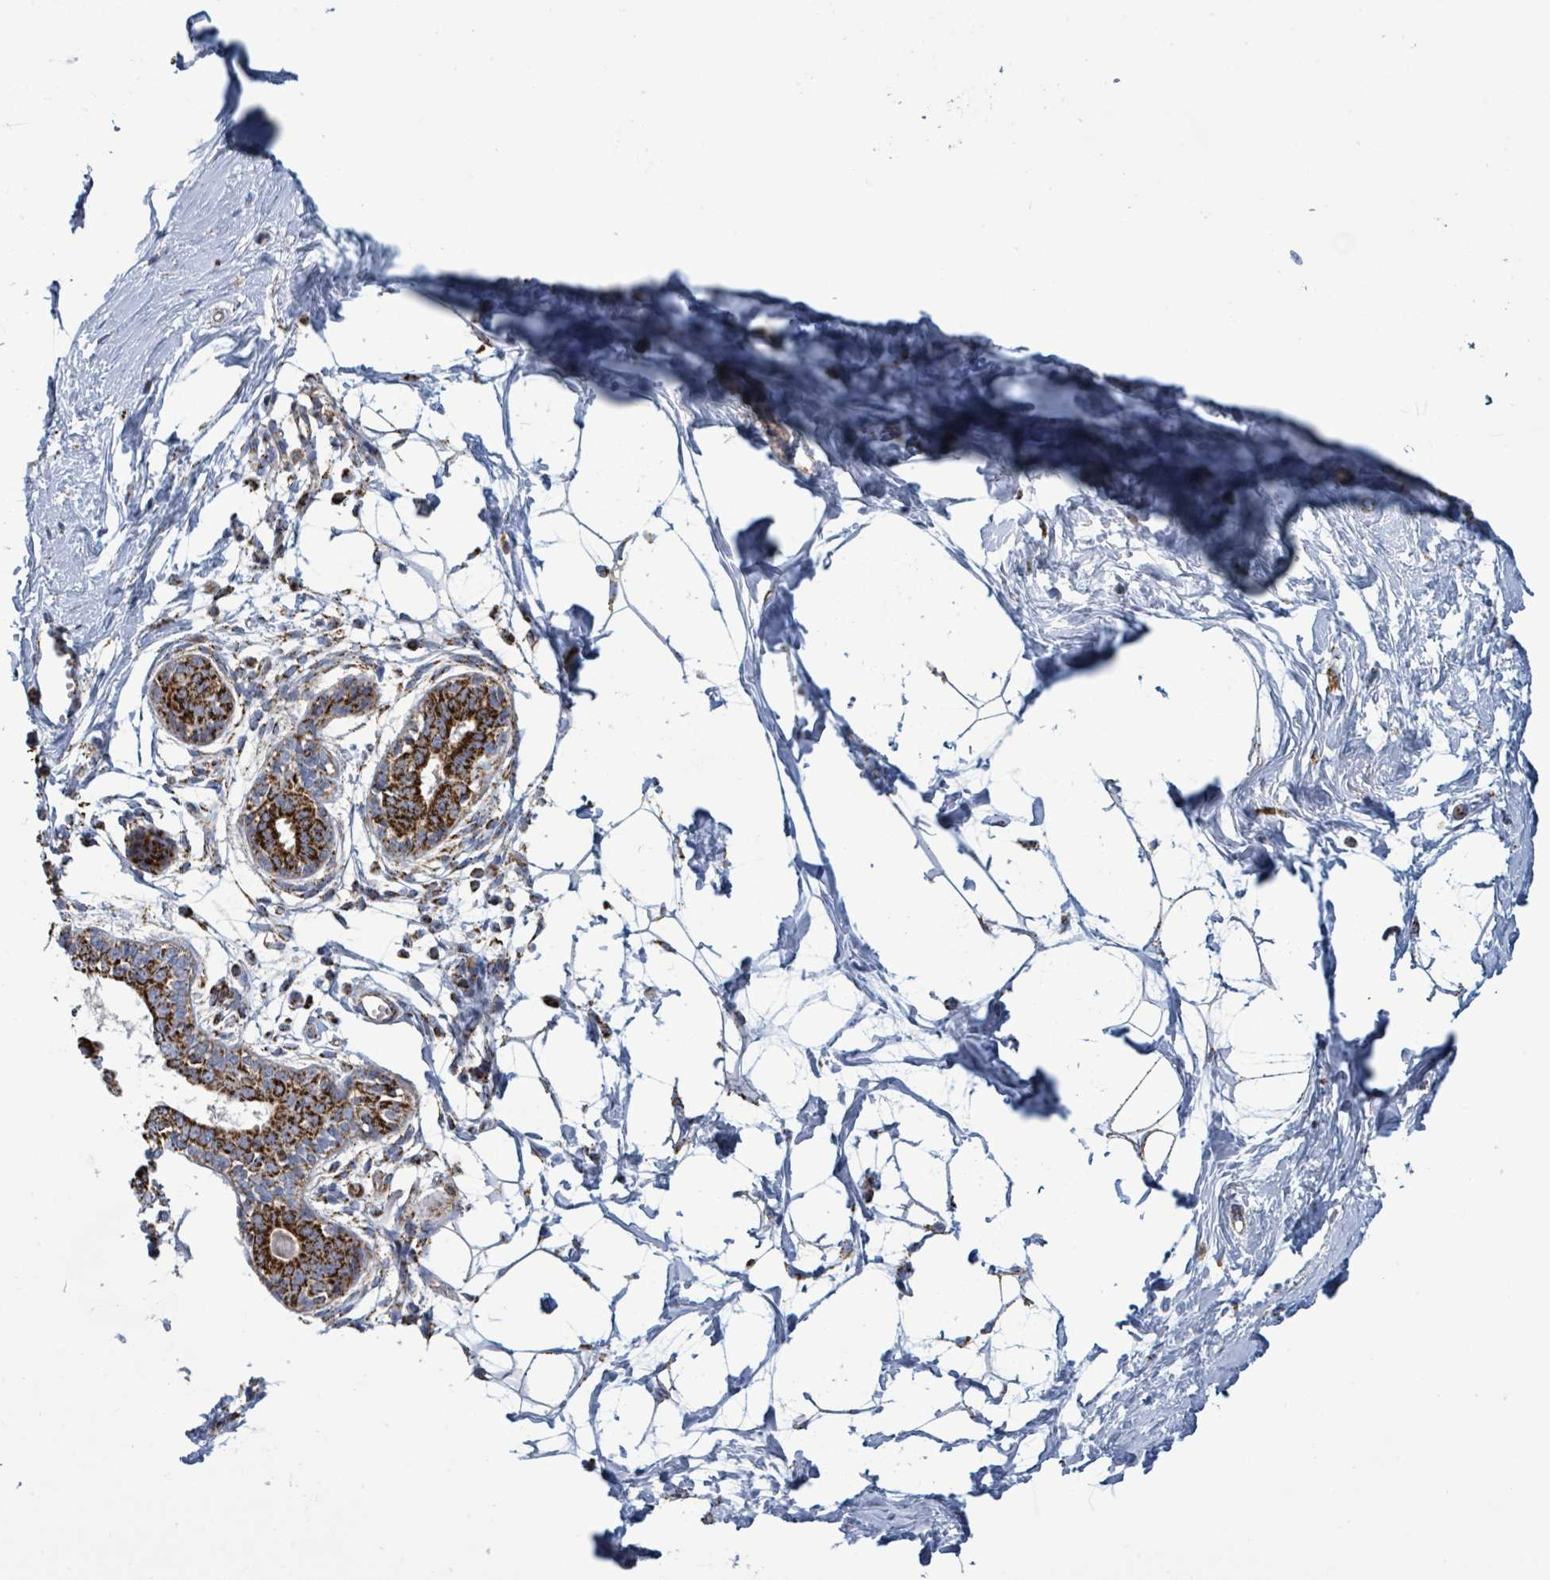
{"staining": {"intensity": "negative", "quantity": "none", "location": "none"}, "tissue": "breast", "cell_type": "Adipocytes", "image_type": "normal", "snomed": [{"axis": "morphology", "description": "Normal tissue, NOS"}, {"axis": "topography", "description": "Breast"}], "caption": "Immunohistochemical staining of unremarkable human breast displays no significant expression in adipocytes. Brightfield microscopy of immunohistochemistry (IHC) stained with DAB (3,3'-diaminobenzidine) (brown) and hematoxylin (blue), captured at high magnification.", "gene": "SUCLG2", "patient": {"sex": "female", "age": 45}}